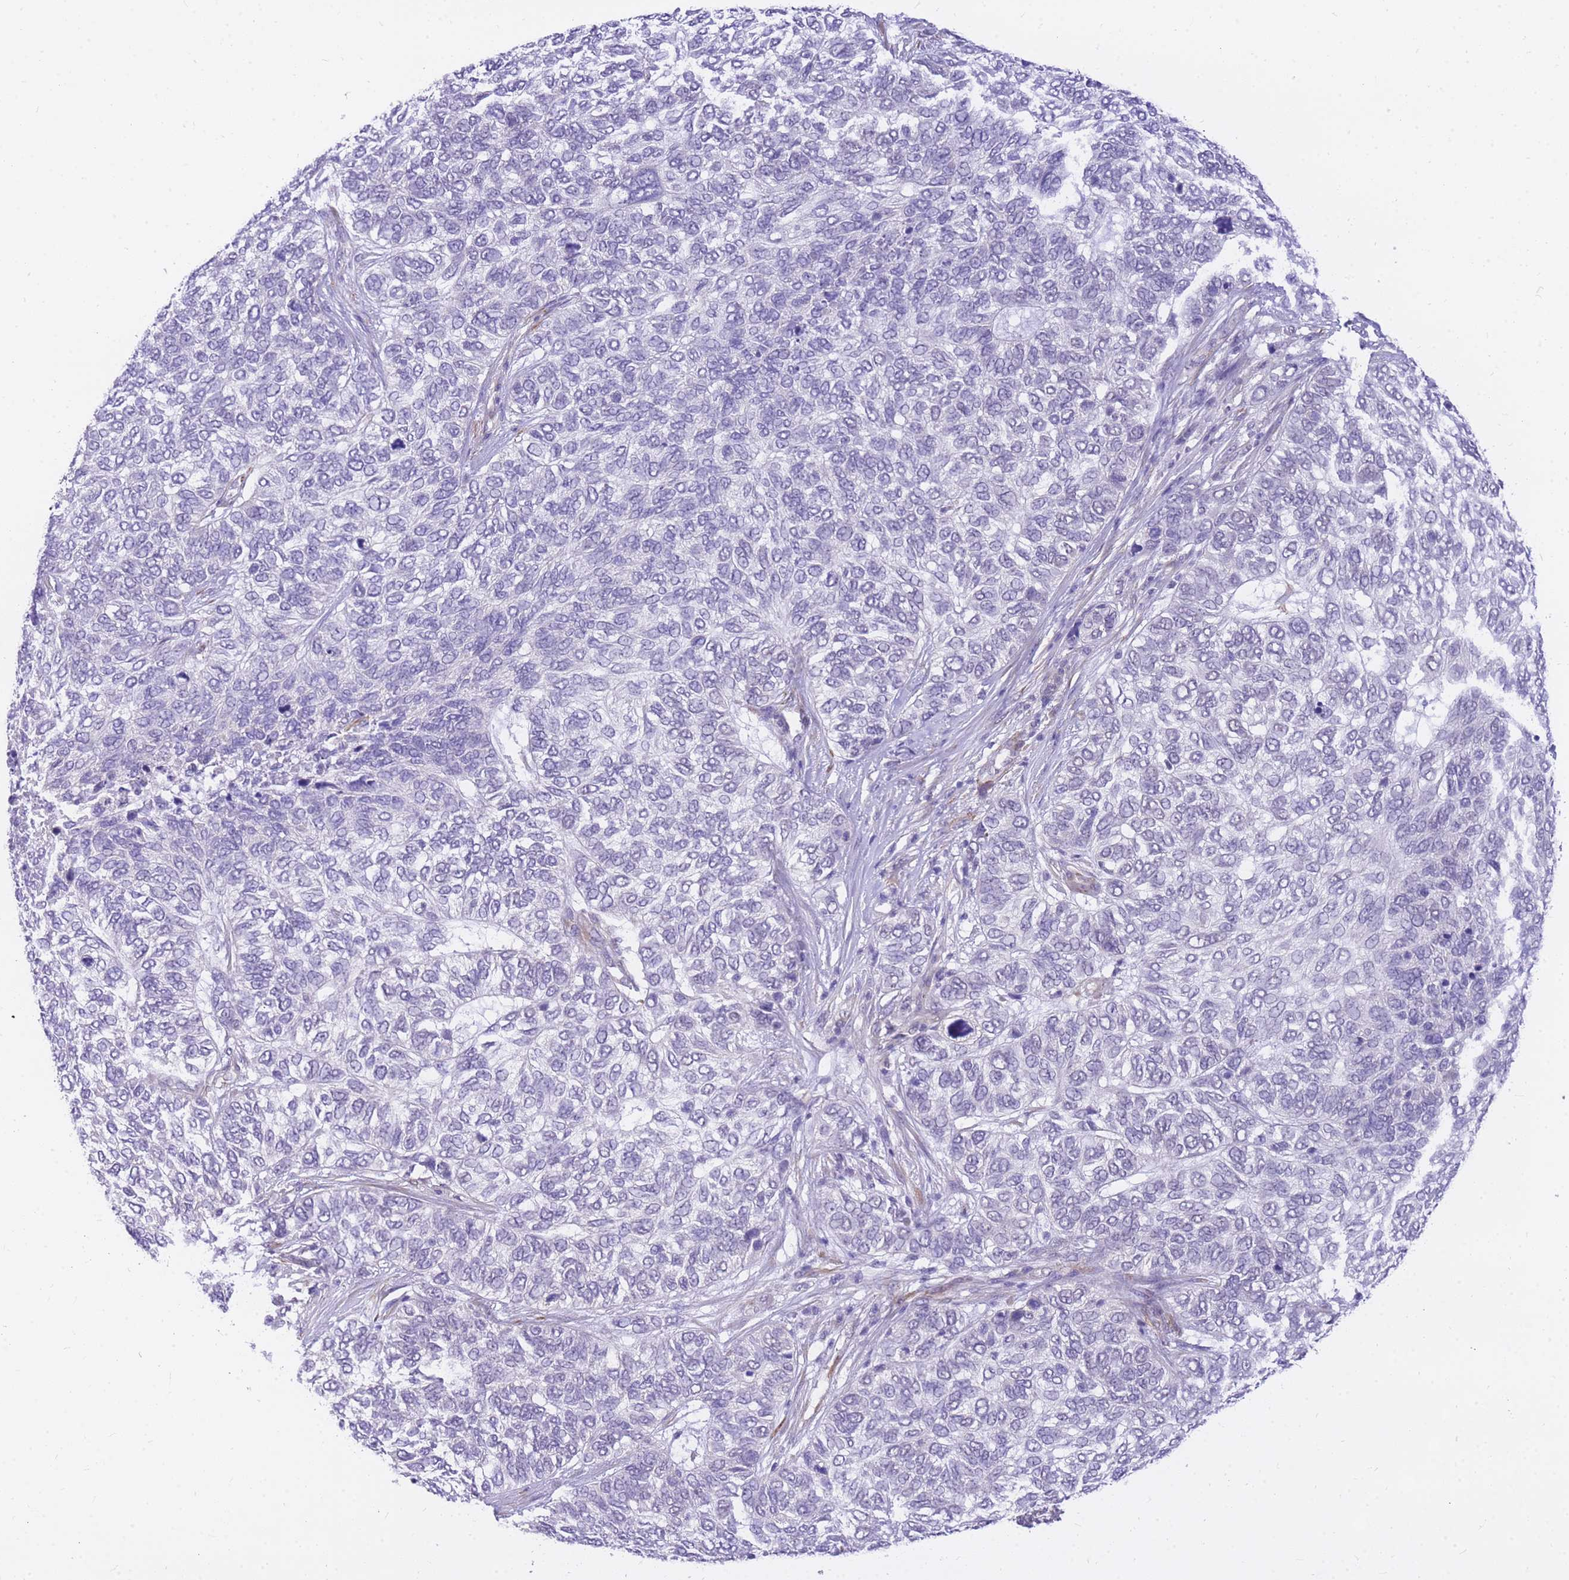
{"staining": {"intensity": "negative", "quantity": "none", "location": "none"}, "tissue": "skin cancer", "cell_type": "Tumor cells", "image_type": "cancer", "snomed": [{"axis": "morphology", "description": "Basal cell carcinoma"}, {"axis": "topography", "description": "Skin"}], "caption": "Skin basal cell carcinoma was stained to show a protein in brown. There is no significant staining in tumor cells.", "gene": "S100PBP", "patient": {"sex": "female", "age": 65}}